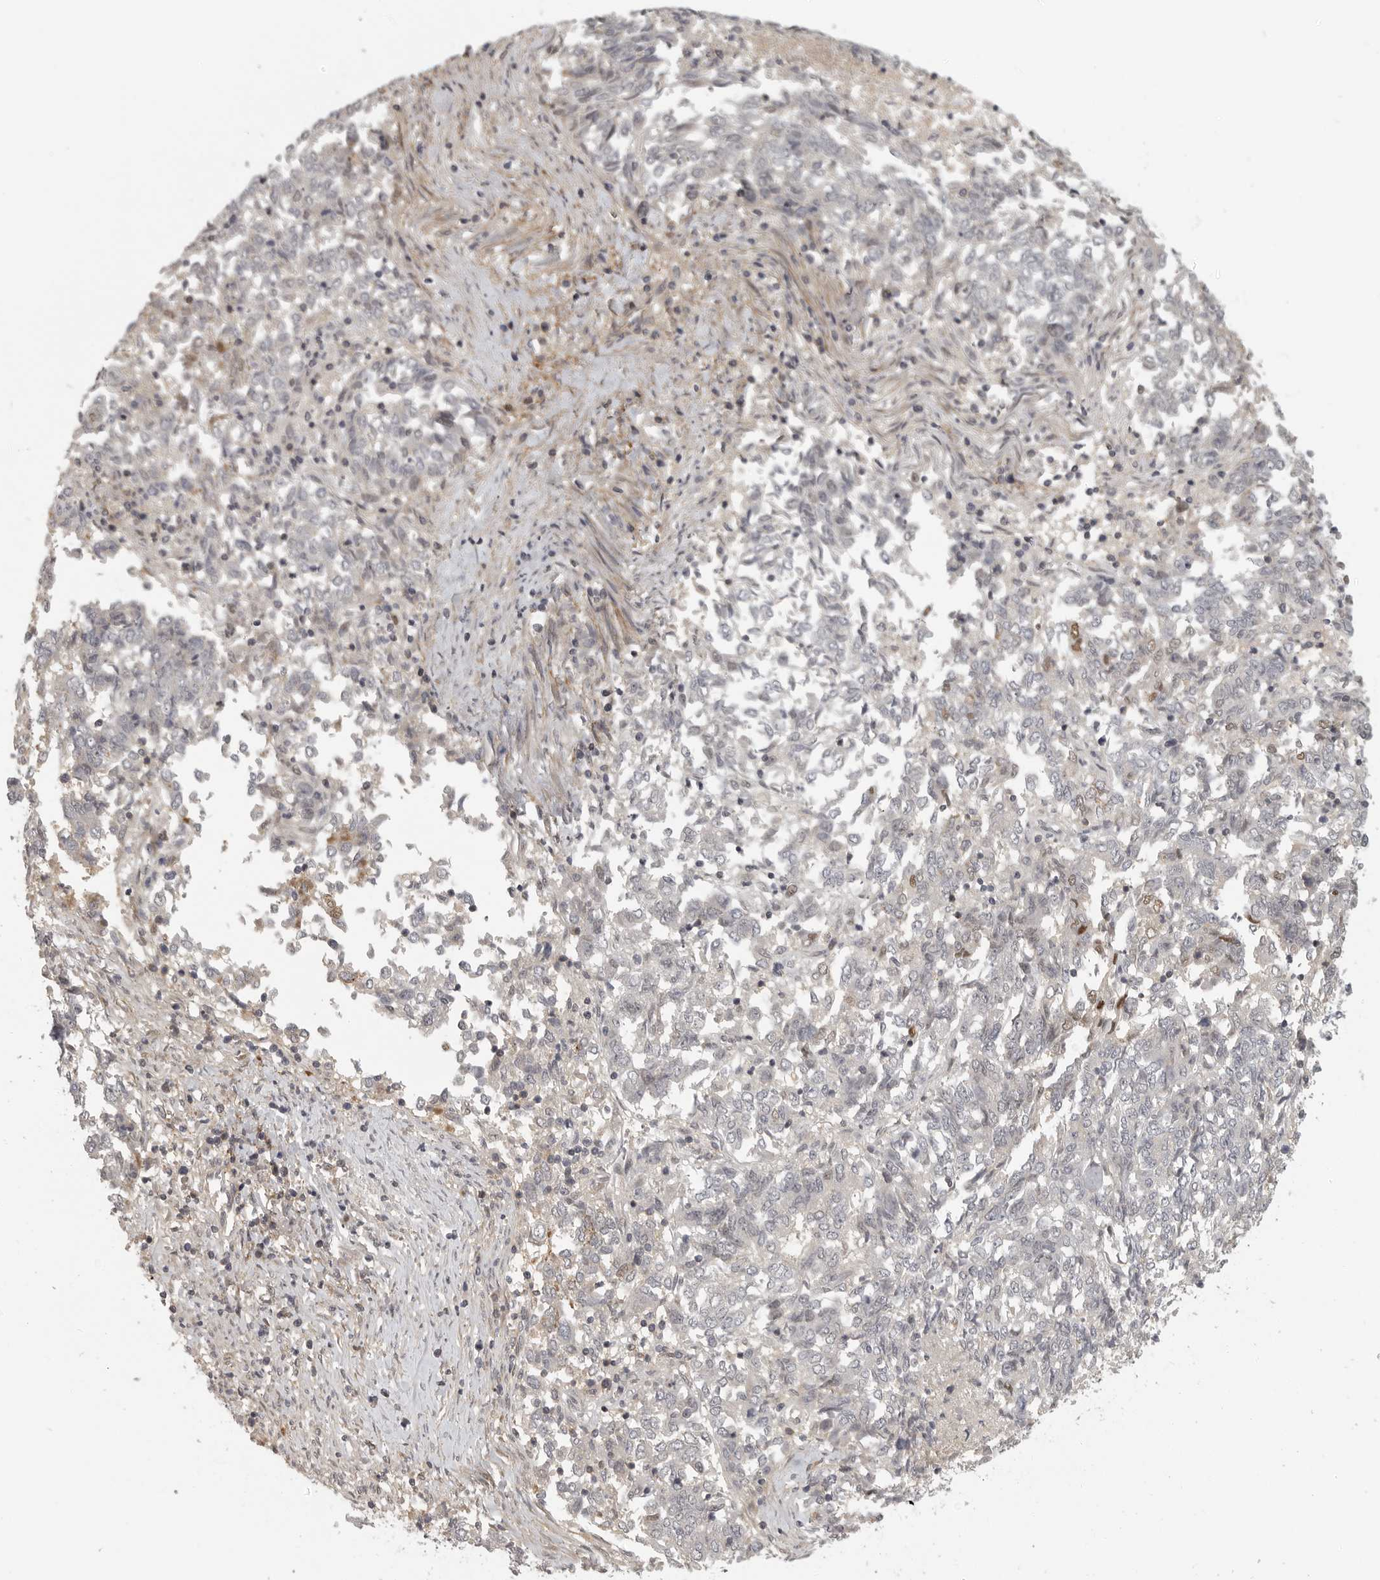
{"staining": {"intensity": "negative", "quantity": "none", "location": "none"}, "tissue": "endometrial cancer", "cell_type": "Tumor cells", "image_type": "cancer", "snomed": [{"axis": "morphology", "description": "Adenocarcinoma, NOS"}, {"axis": "topography", "description": "Endometrium"}], "caption": "Immunohistochemistry micrograph of neoplastic tissue: endometrial cancer stained with DAB (3,3'-diaminobenzidine) demonstrates no significant protein staining in tumor cells.", "gene": "UROD", "patient": {"sex": "female", "age": 80}}